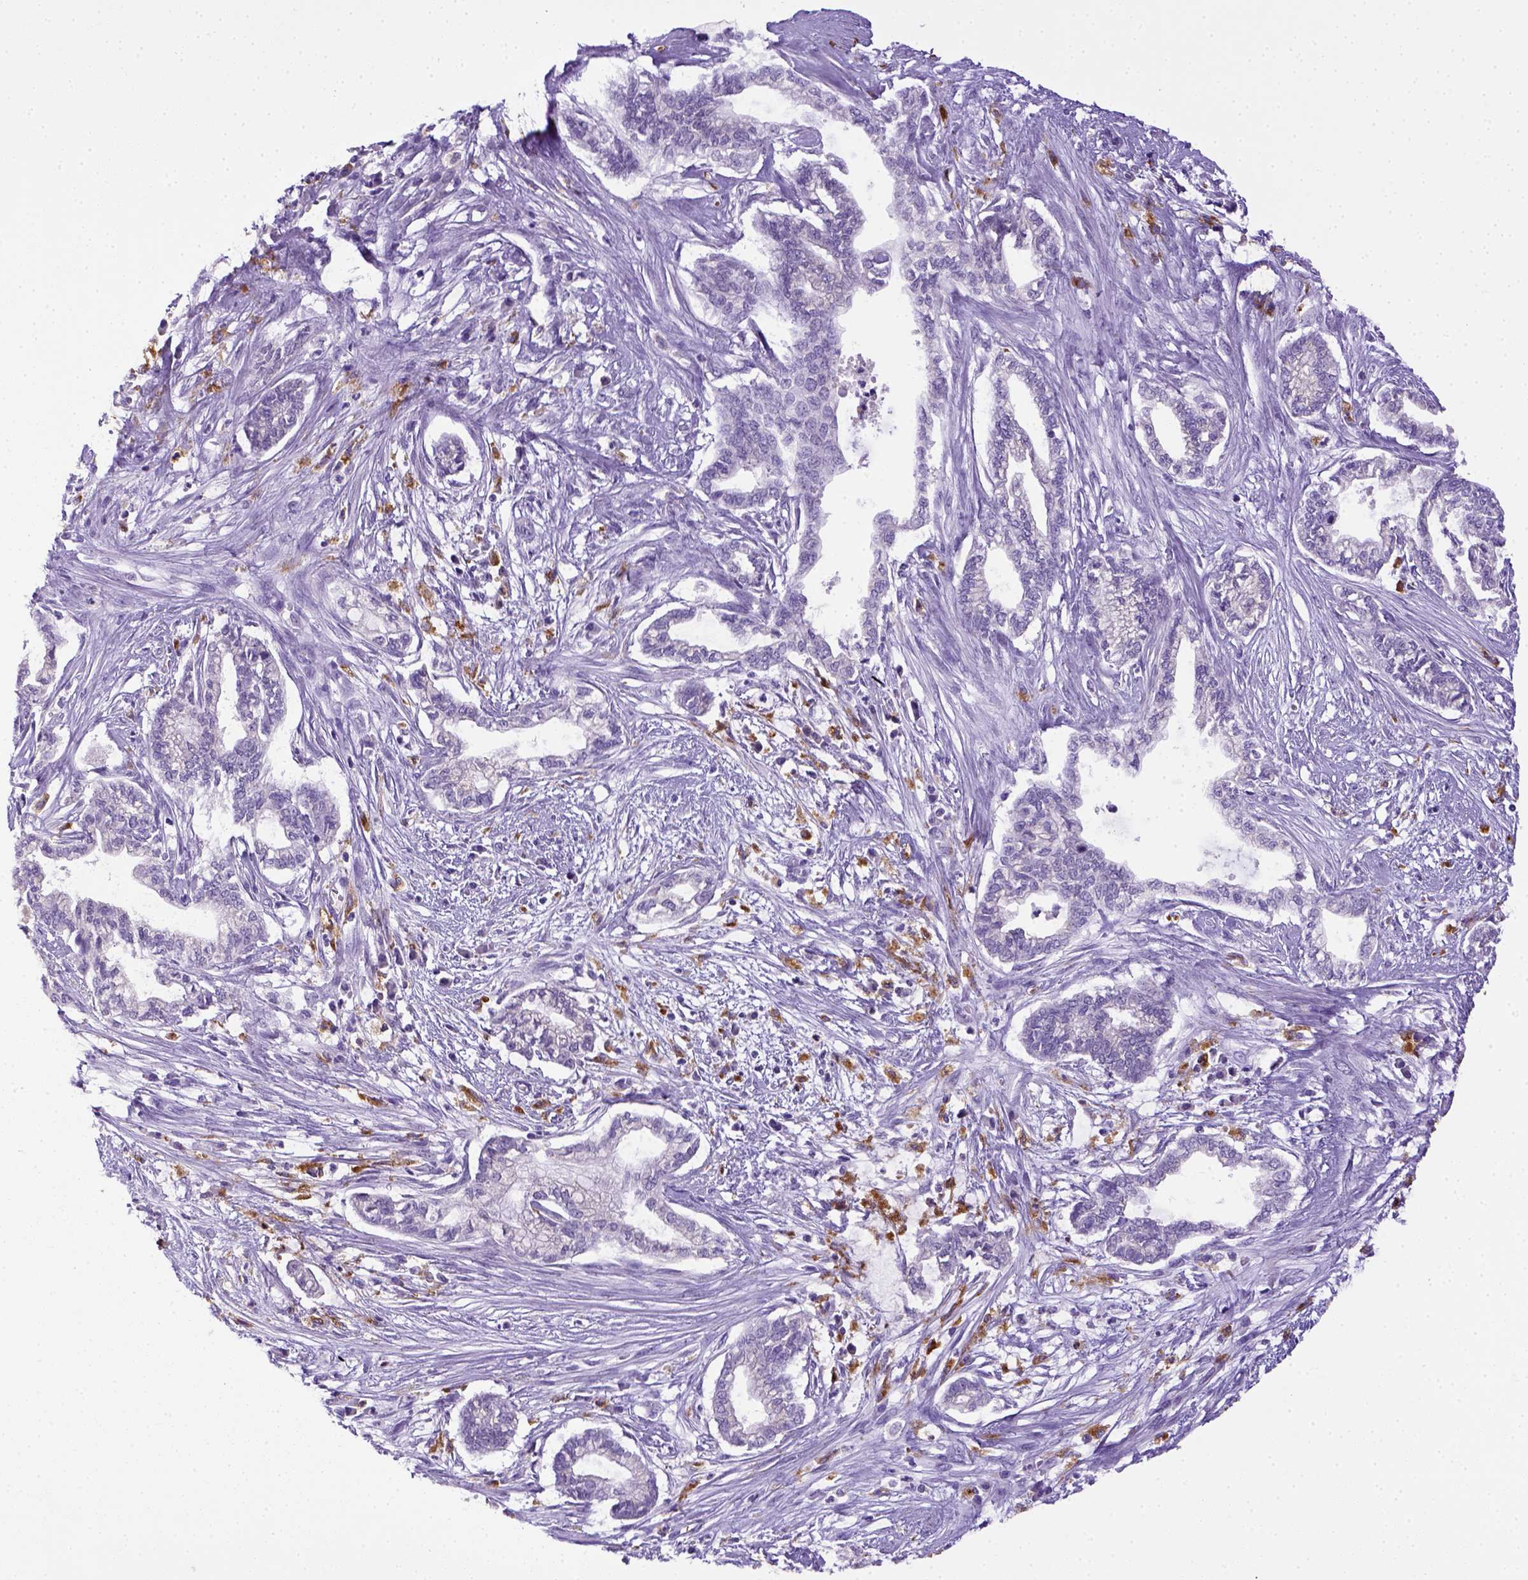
{"staining": {"intensity": "negative", "quantity": "none", "location": "none"}, "tissue": "cervical cancer", "cell_type": "Tumor cells", "image_type": "cancer", "snomed": [{"axis": "morphology", "description": "Adenocarcinoma, NOS"}, {"axis": "topography", "description": "Cervix"}], "caption": "This is an immunohistochemistry (IHC) micrograph of human adenocarcinoma (cervical). There is no expression in tumor cells.", "gene": "CD68", "patient": {"sex": "female", "age": 62}}